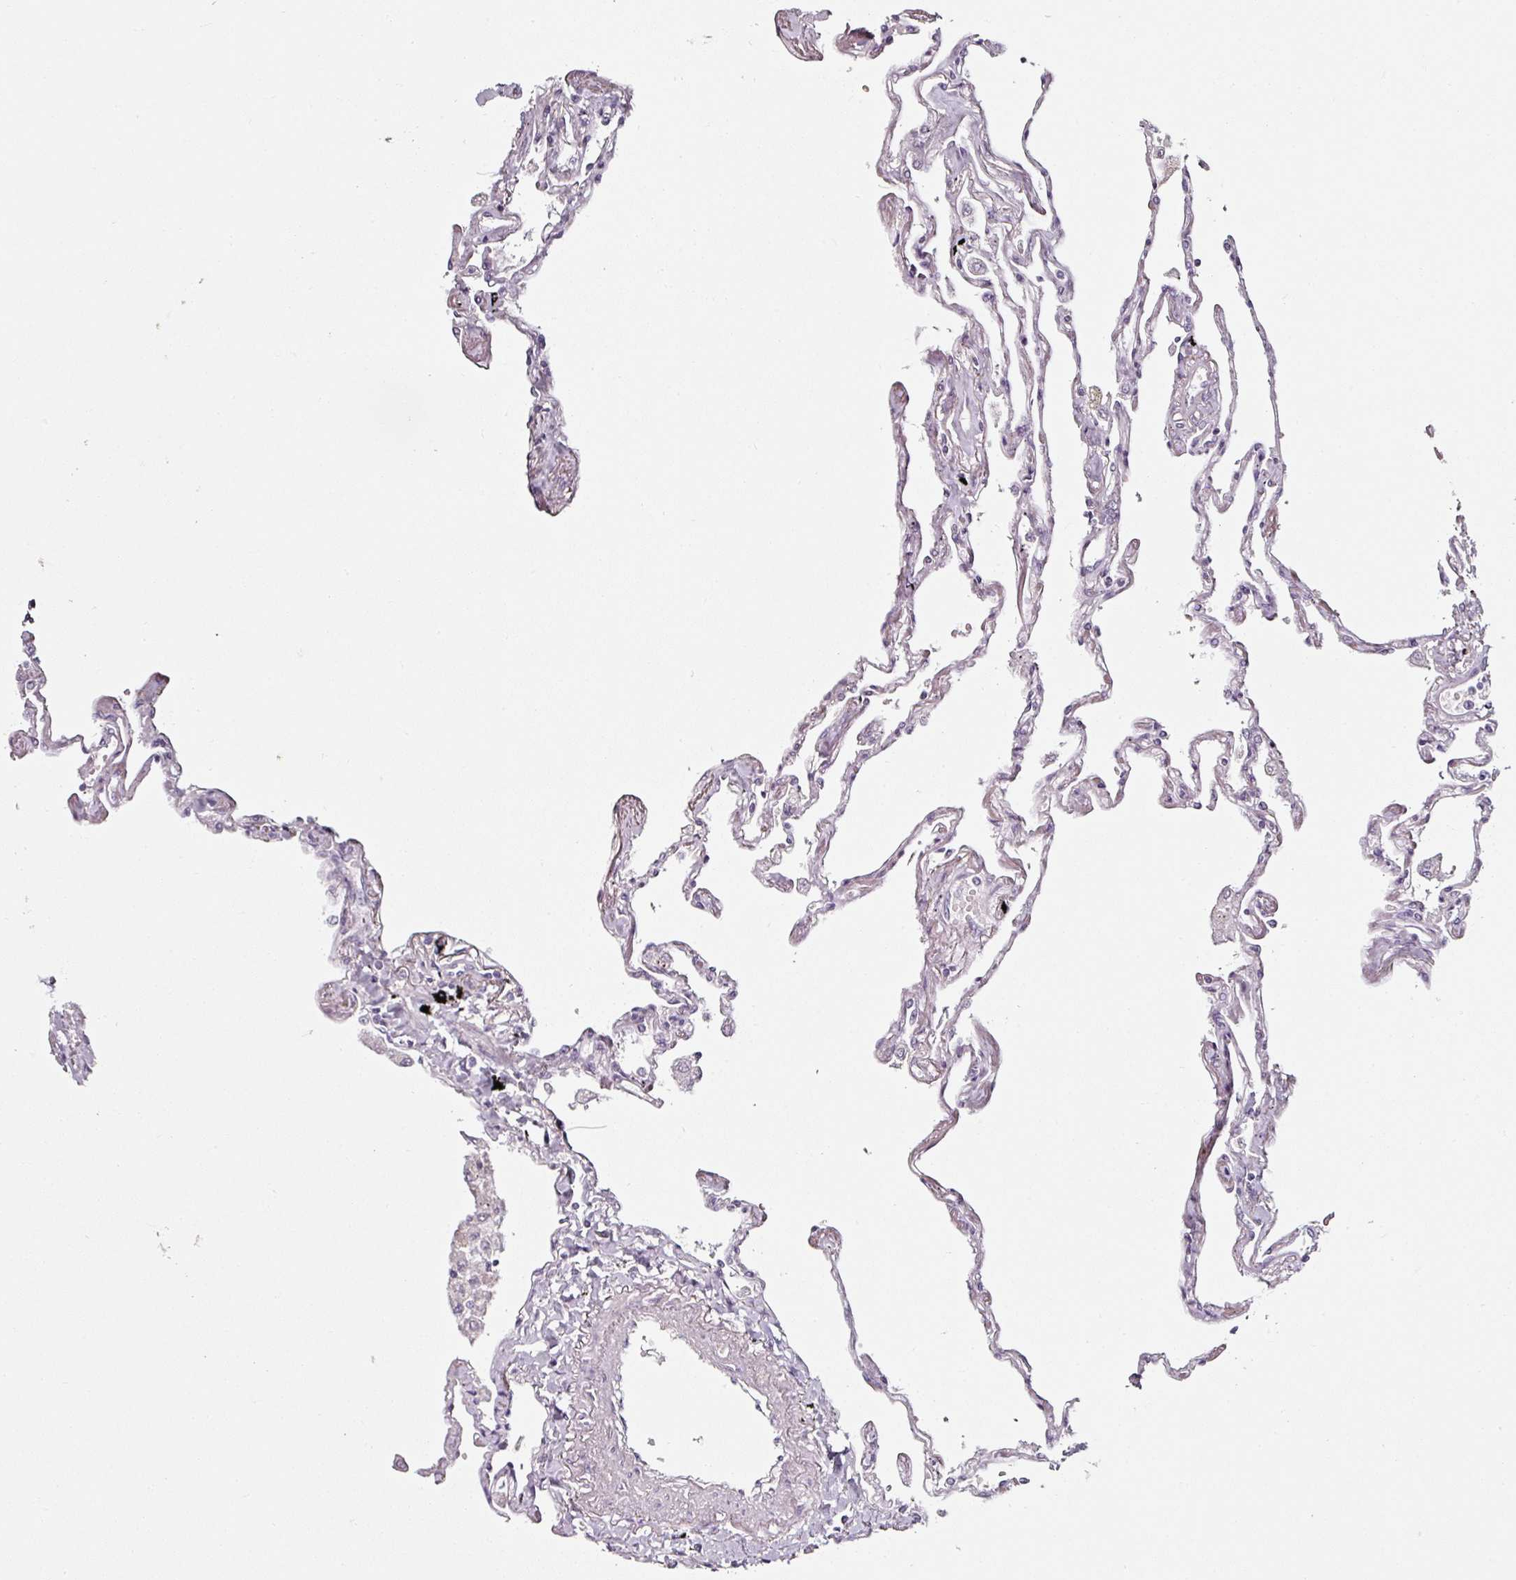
{"staining": {"intensity": "negative", "quantity": "none", "location": "none"}, "tissue": "lung", "cell_type": "Alveolar cells", "image_type": "normal", "snomed": [{"axis": "morphology", "description": "Normal tissue, NOS"}, {"axis": "topography", "description": "Lung"}], "caption": "A histopathology image of human lung is negative for staining in alveolar cells. (Stains: DAB (3,3'-diaminobenzidine) IHC with hematoxylin counter stain, Microscopy: brightfield microscopy at high magnification).", "gene": "CAP2", "patient": {"sex": "female", "age": 67}}